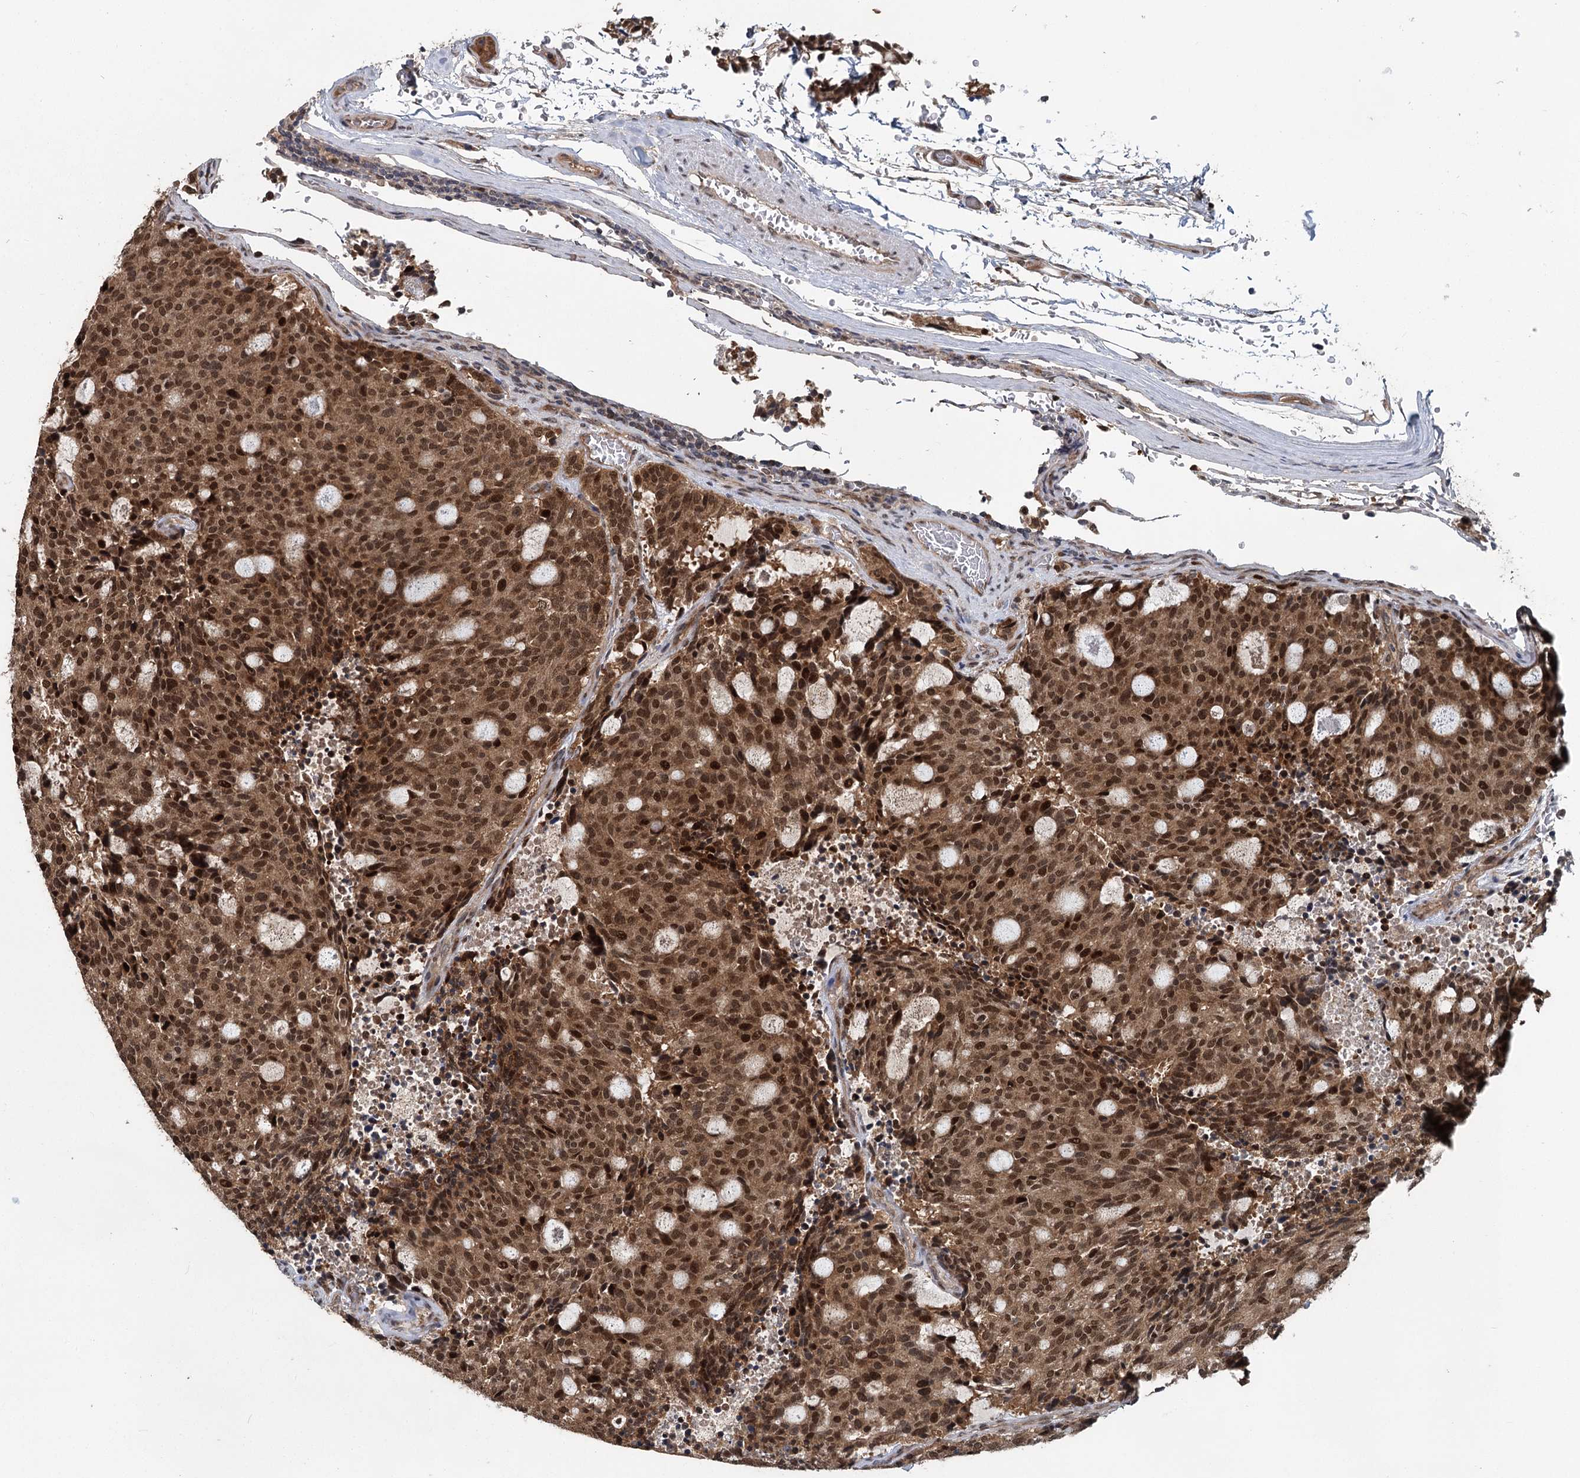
{"staining": {"intensity": "strong", "quantity": ">75%", "location": "cytoplasmic/membranous,nuclear"}, "tissue": "carcinoid", "cell_type": "Tumor cells", "image_type": "cancer", "snomed": [{"axis": "morphology", "description": "Carcinoid, malignant, NOS"}, {"axis": "topography", "description": "Pancreas"}], "caption": "Protein staining of carcinoid tissue exhibits strong cytoplasmic/membranous and nuclear staining in approximately >75% of tumor cells. The staining was performed using DAB to visualize the protein expression in brown, while the nuclei were stained in blue with hematoxylin (Magnification: 20x).", "gene": "MYG1", "patient": {"sex": "female", "age": 54}}